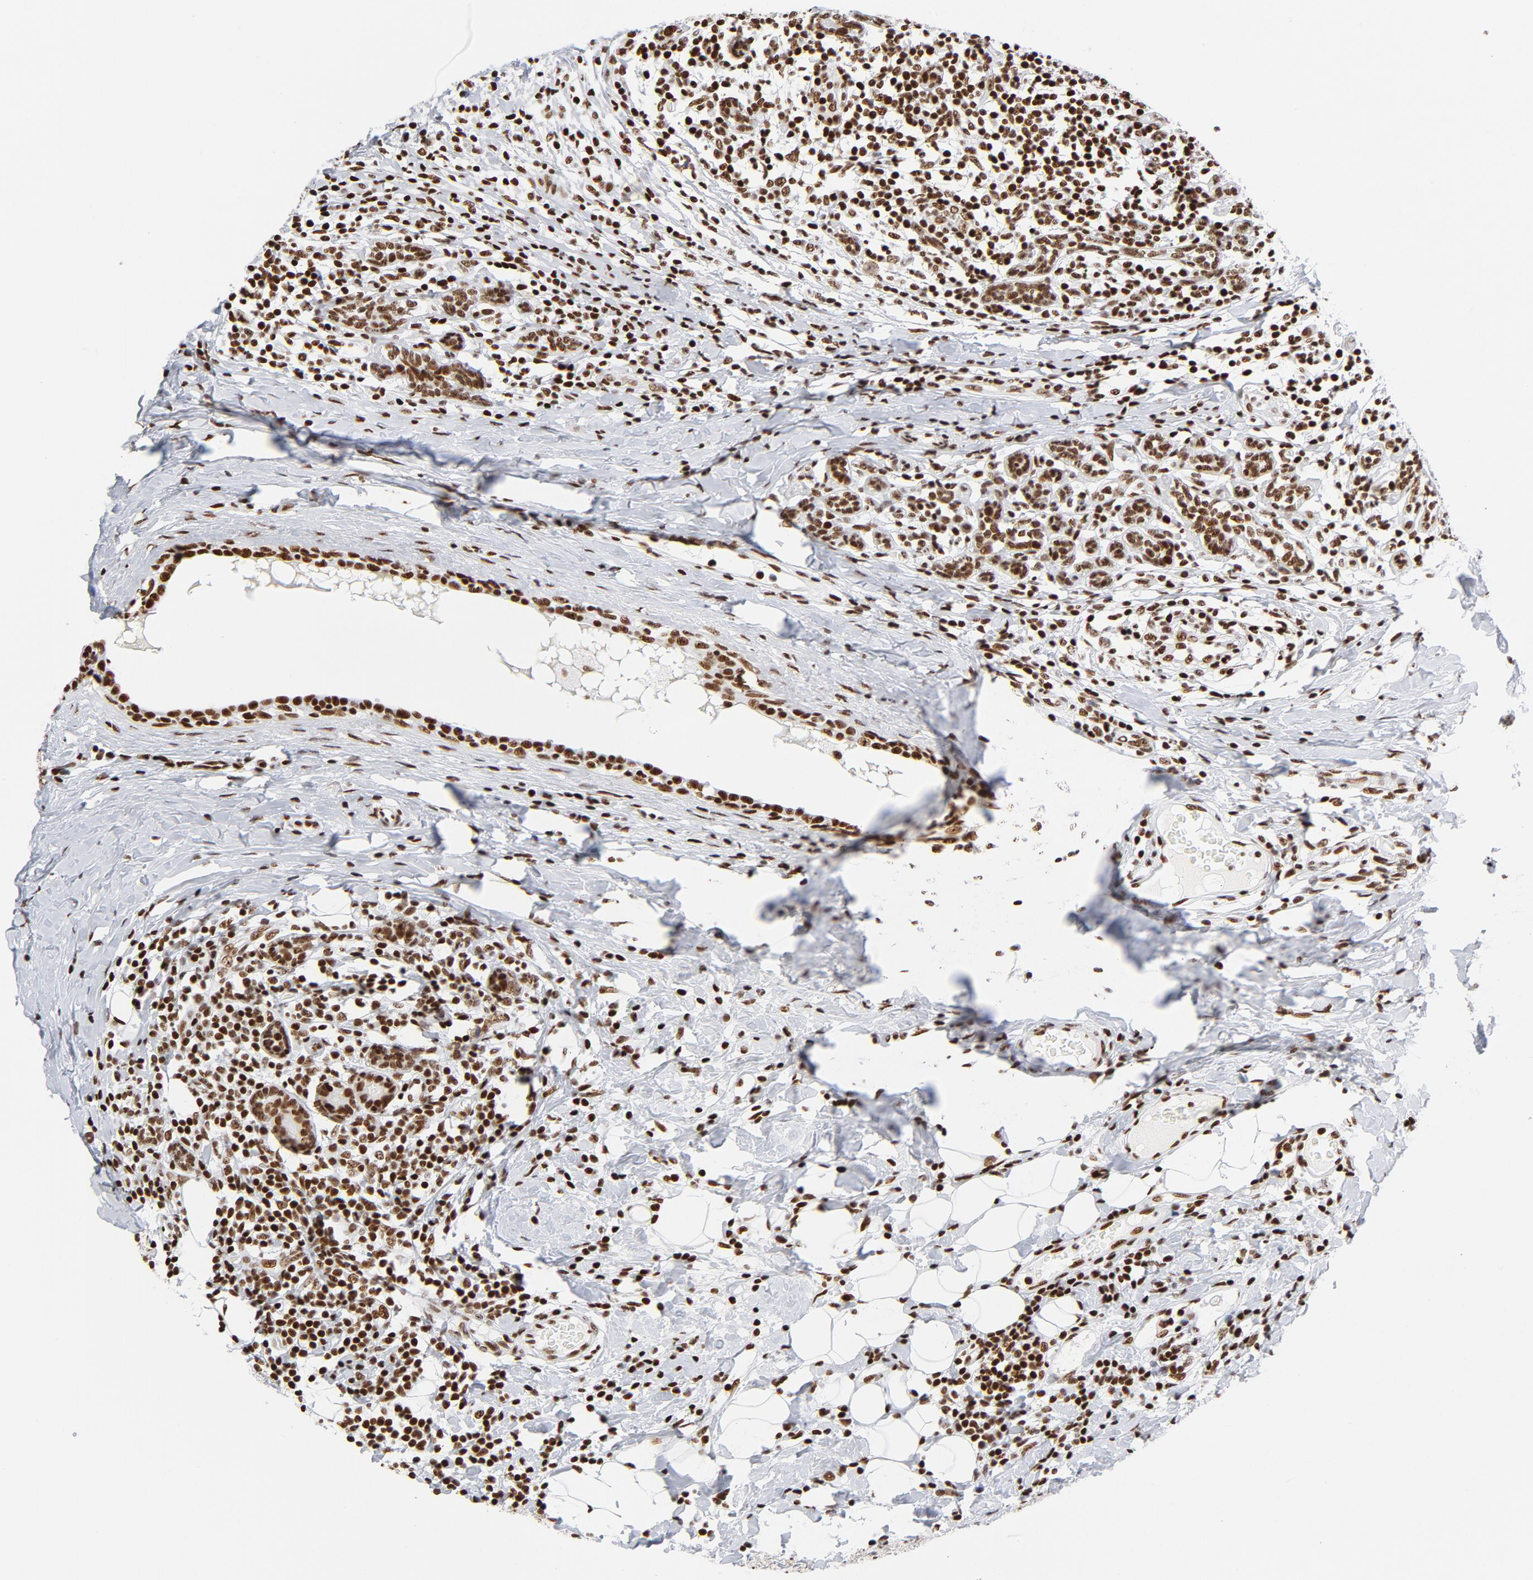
{"staining": {"intensity": "strong", "quantity": ">75%", "location": "nuclear"}, "tissue": "breast cancer", "cell_type": "Tumor cells", "image_type": "cancer", "snomed": [{"axis": "morphology", "description": "Duct carcinoma"}, {"axis": "topography", "description": "Breast"}], "caption": "Immunohistochemistry (IHC) image of neoplastic tissue: human breast cancer (intraductal carcinoma) stained using IHC displays high levels of strong protein expression localized specifically in the nuclear of tumor cells, appearing as a nuclear brown color.", "gene": "XRCC5", "patient": {"sex": "female", "age": 40}}